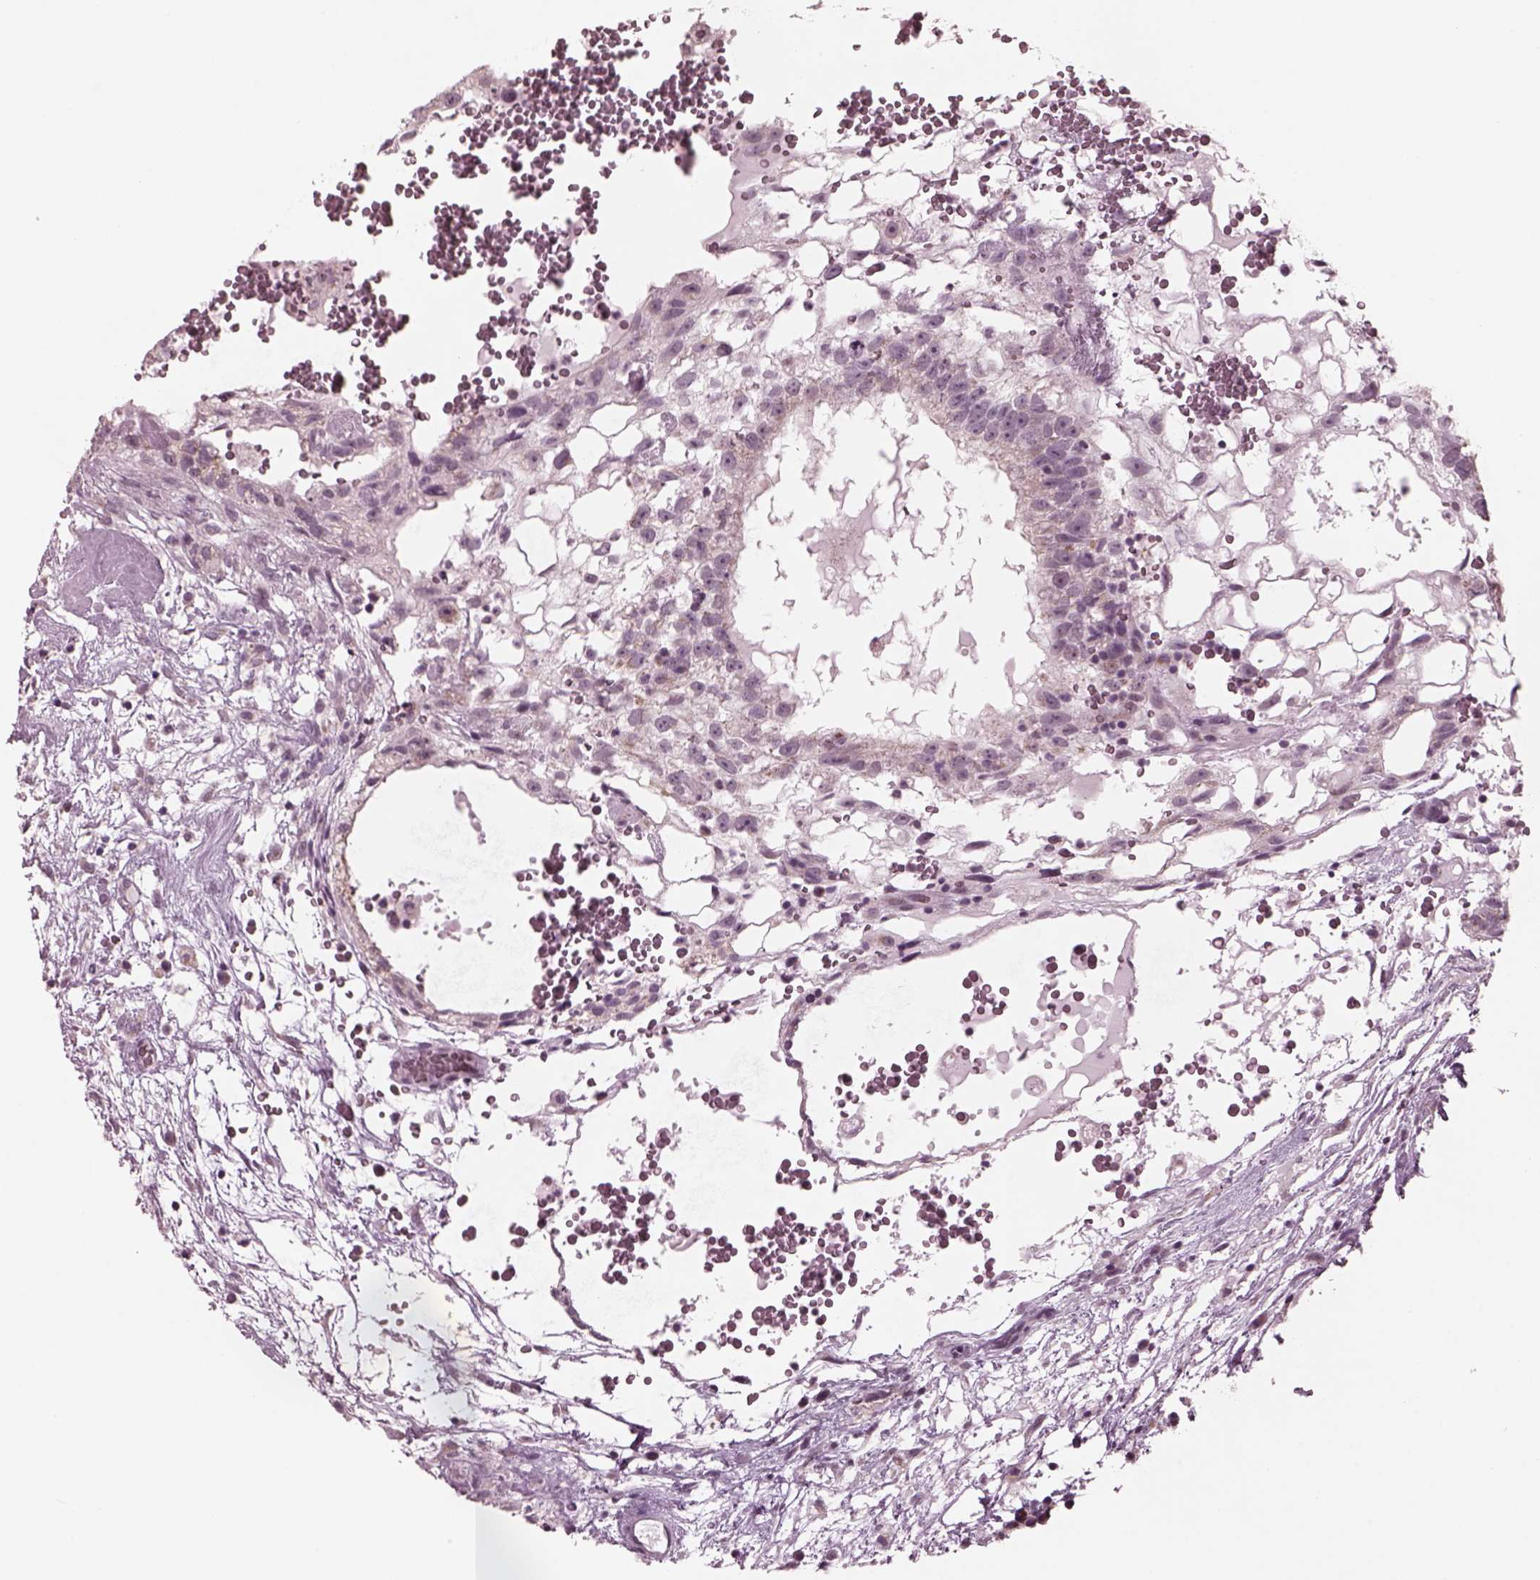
{"staining": {"intensity": "weak", "quantity": "<25%", "location": "cytoplasmic/membranous"}, "tissue": "testis cancer", "cell_type": "Tumor cells", "image_type": "cancer", "snomed": [{"axis": "morphology", "description": "Normal tissue, NOS"}, {"axis": "morphology", "description": "Carcinoma, Embryonal, NOS"}, {"axis": "topography", "description": "Testis"}], "caption": "This image is of testis cancer (embryonal carcinoma) stained with immunohistochemistry to label a protein in brown with the nuclei are counter-stained blue. There is no expression in tumor cells.", "gene": "CELSR3", "patient": {"sex": "male", "age": 32}}